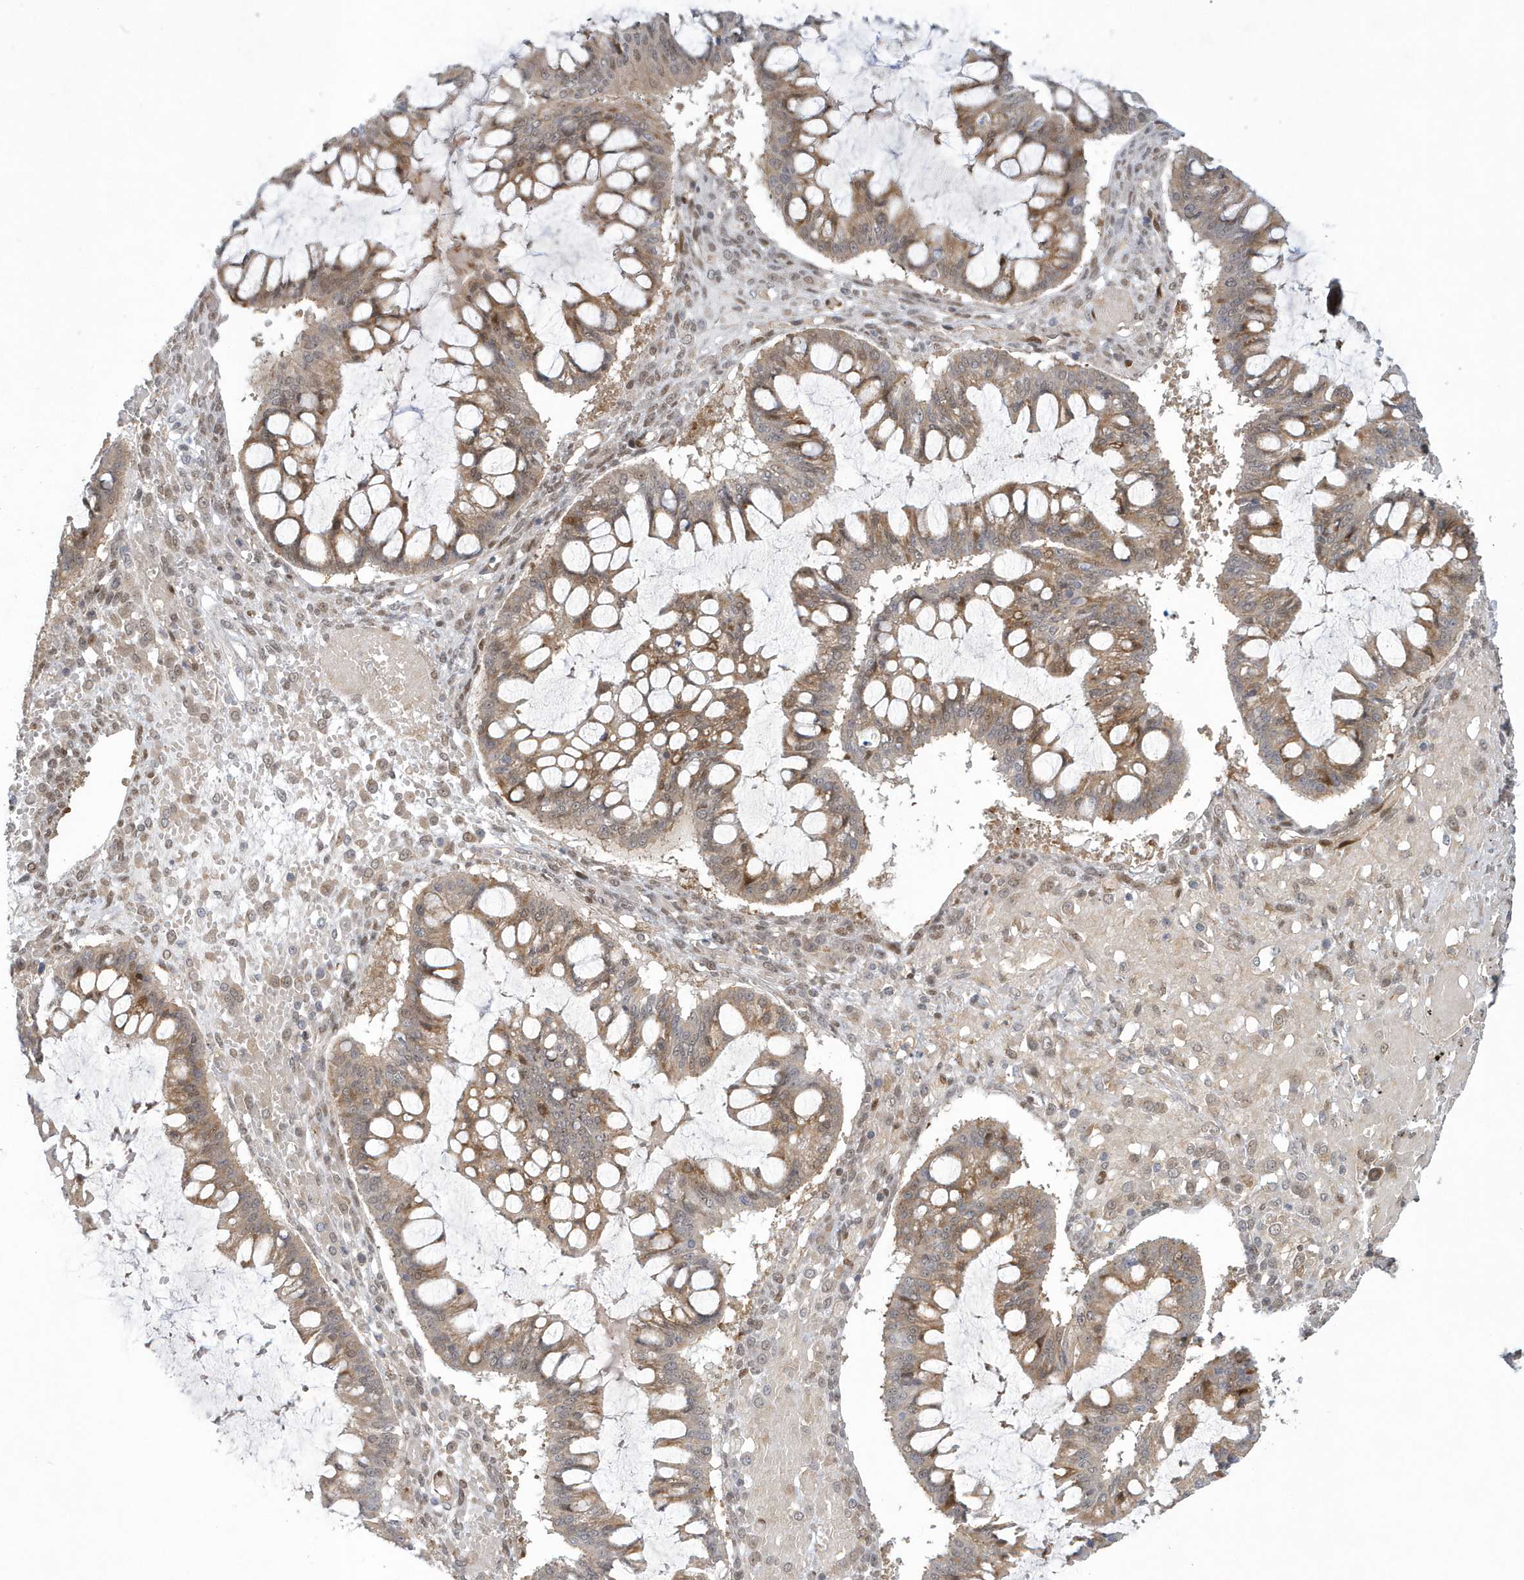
{"staining": {"intensity": "moderate", "quantity": ">75%", "location": "cytoplasmic/membranous"}, "tissue": "ovarian cancer", "cell_type": "Tumor cells", "image_type": "cancer", "snomed": [{"axis": "morphology", "description": "Cystadenocarcinoma, mucinous, NOS"}, {"axis": "topography", "description": "Ovary"}], "caption": "A brown stain highlights moderate cytoplasmic/membranous positivity of a protein in human ovarian cancer (mucinous cystadenocarcinoma) tumor cells.", "gene": "ATG4A", "patient": {"sex": "female", "age": 73}}